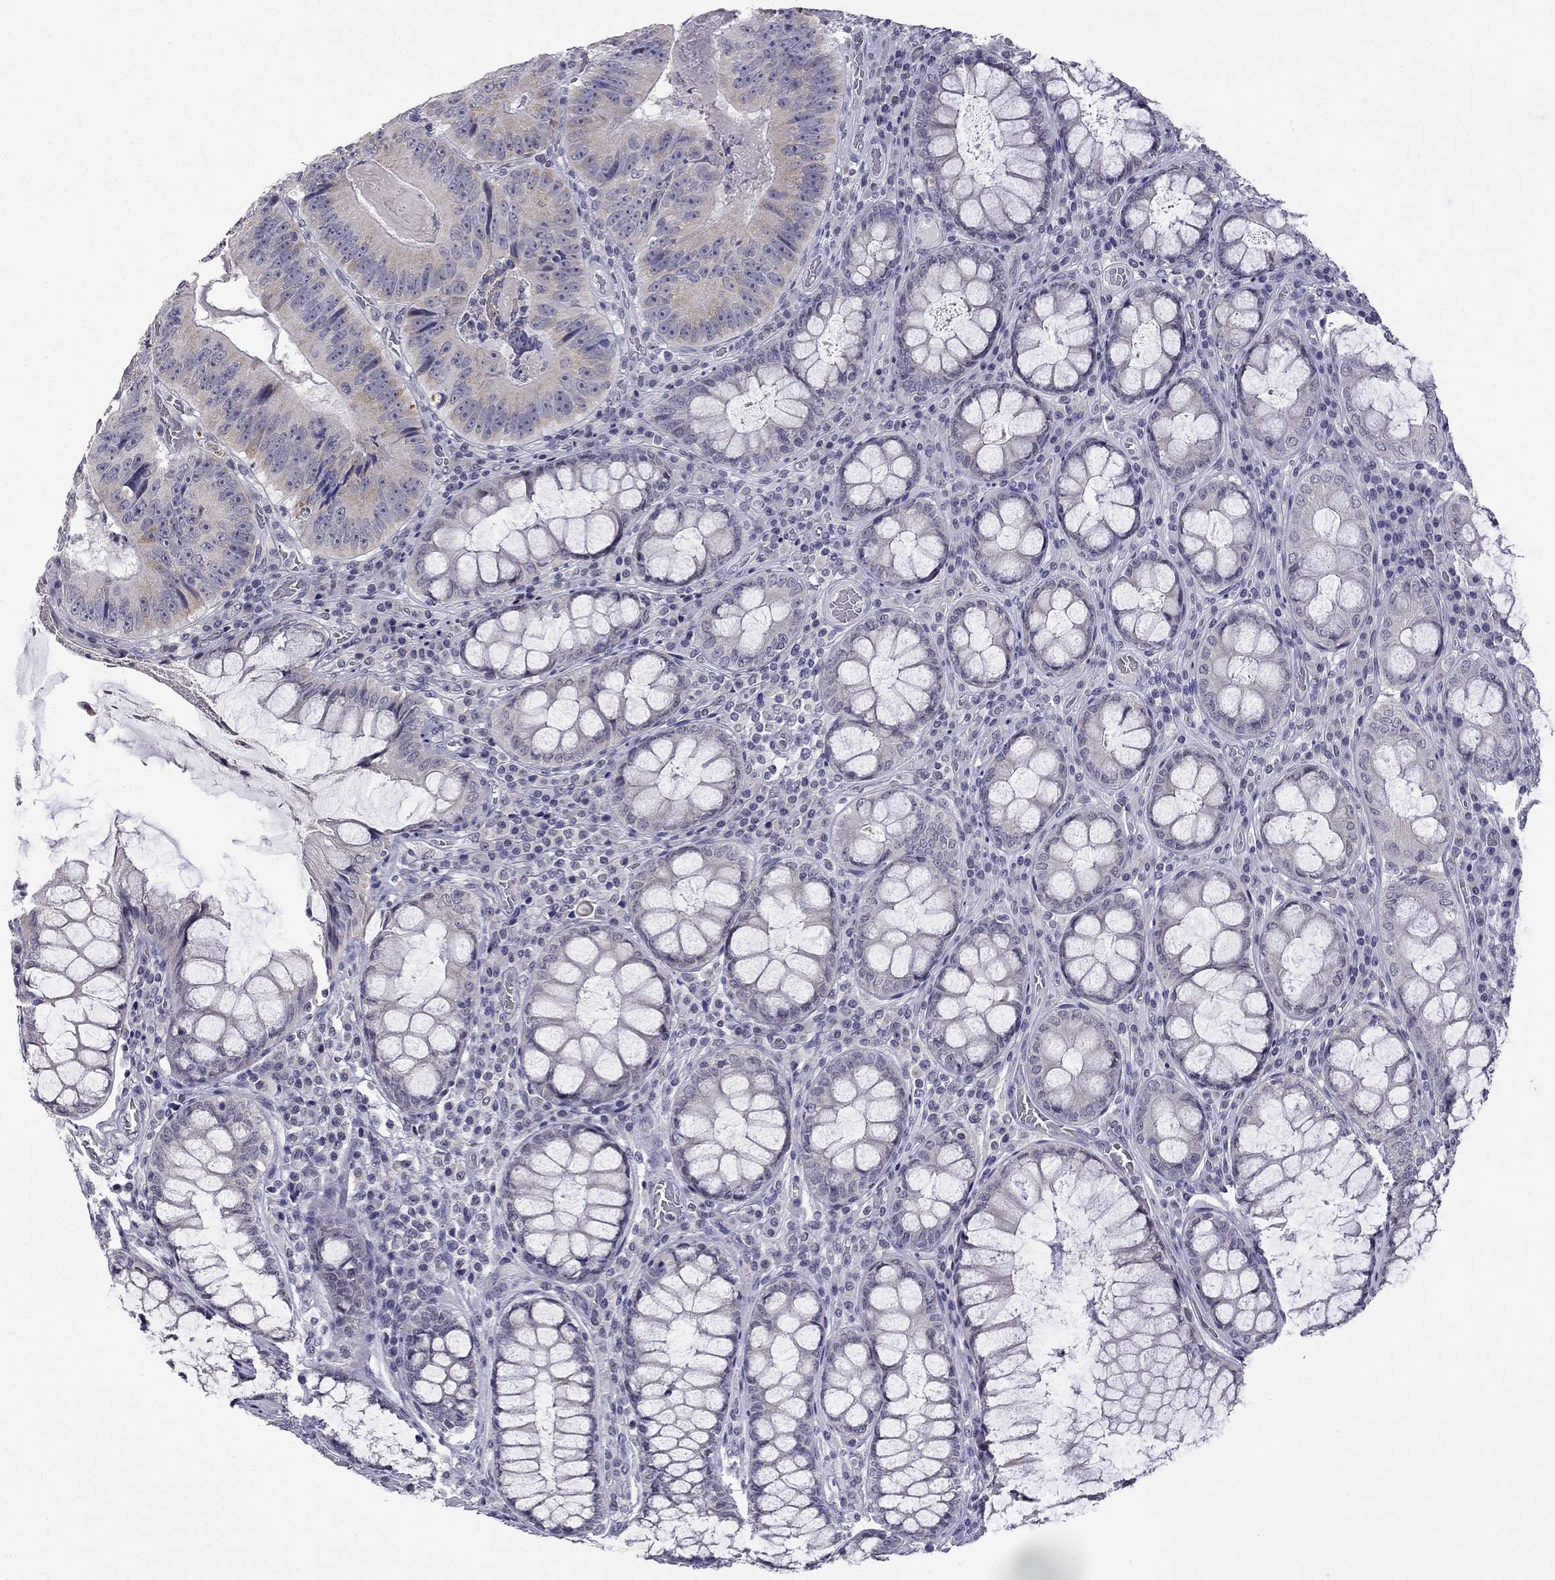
{"staining": {"intensity": "weak", "quantity": "<25%", "location": "cytoplasmic/membranous"}, "tissue": "colorectal cancer", "cell_type": "Tumor cells", "image_type": "cancer", "snomed": [{"axis": "morphology", "description": "Adenocarcinoma, NOS"}, {"axis": "topography", "description": "Colon"}], "caption": "Tumor cells show no significant protein expression in colorectal cancer.", "gene": "C5orf49", "patient": {"sex": "female", "age": 86}}